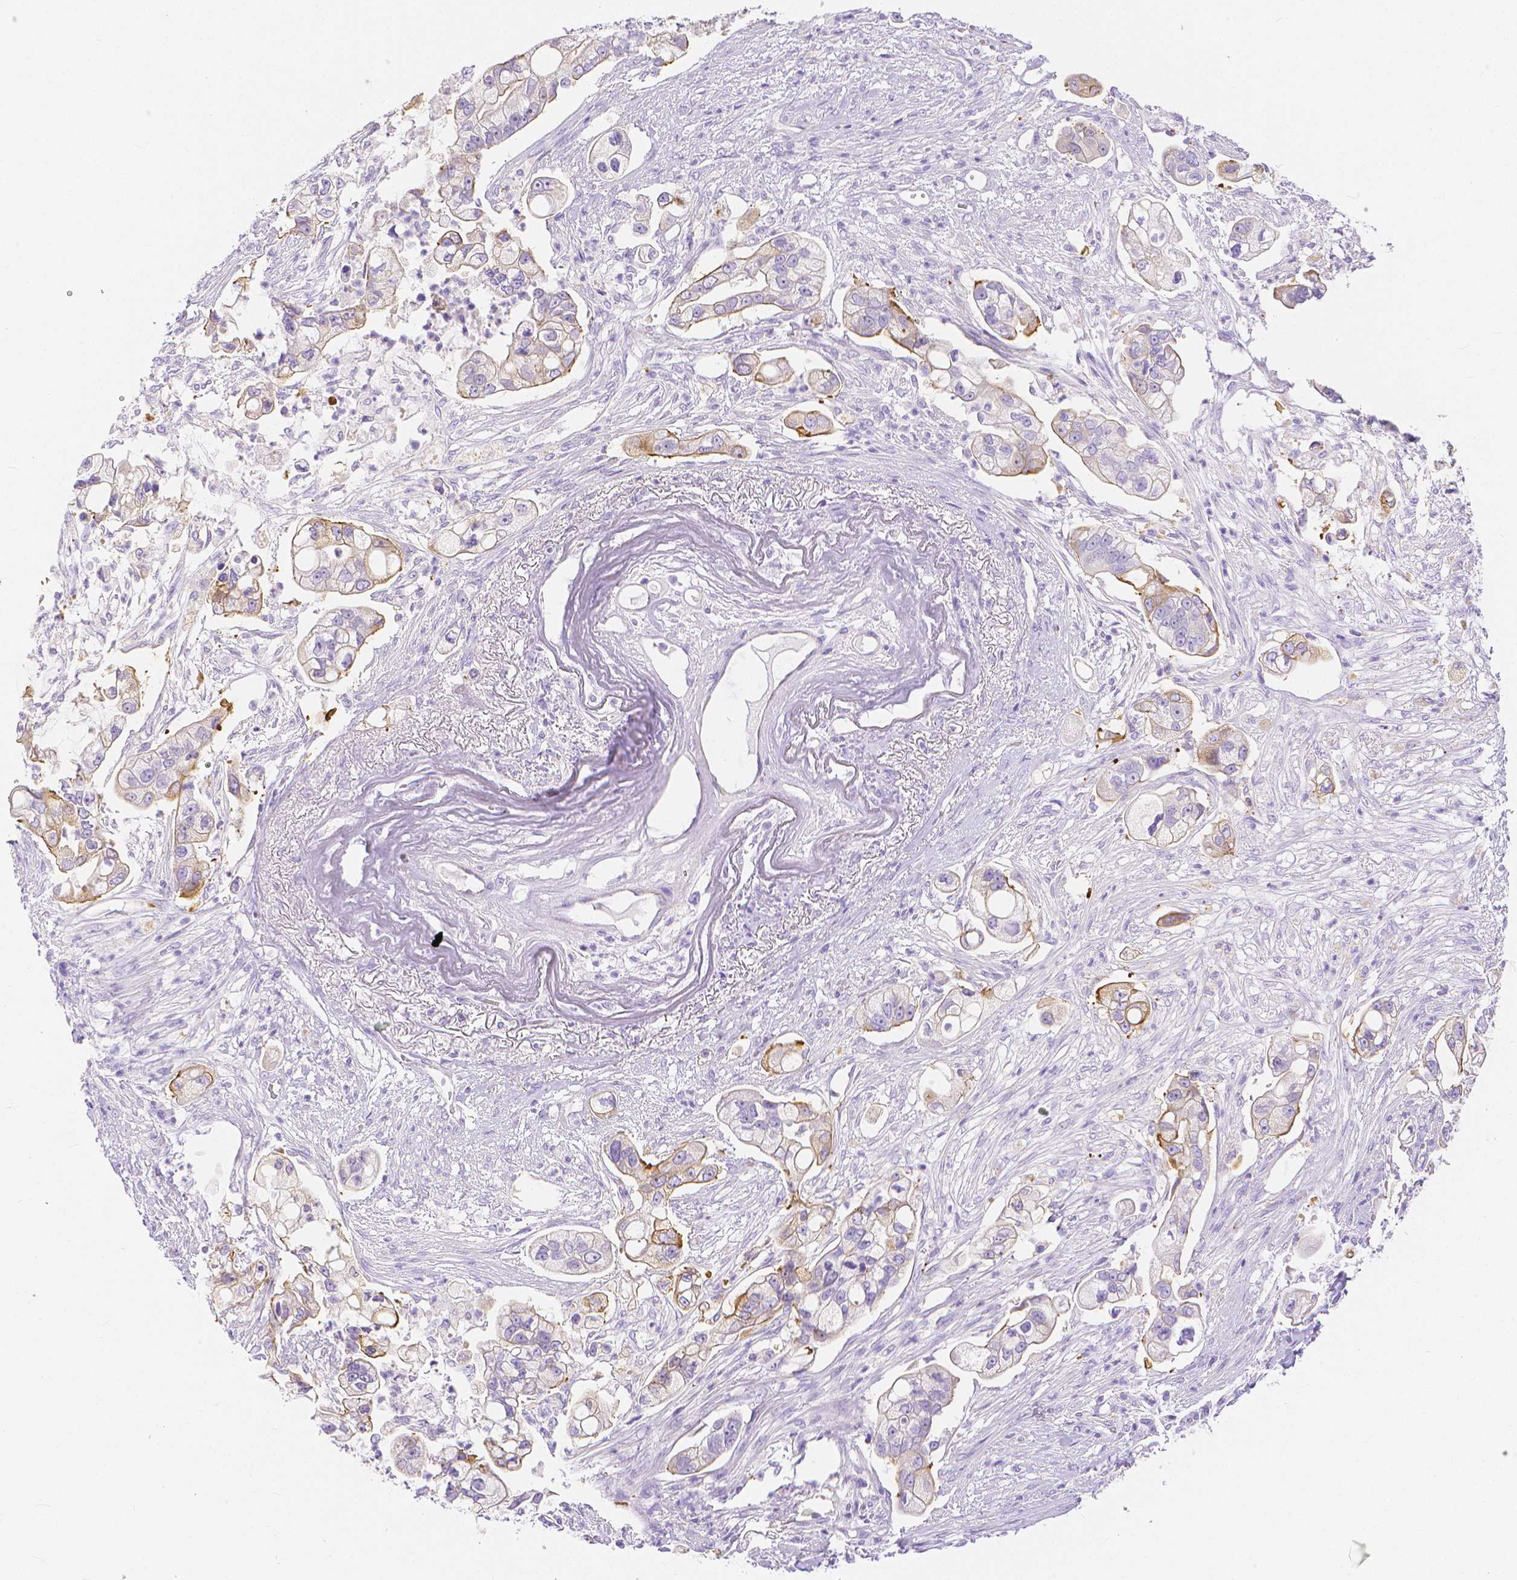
{"staining": {"intensity": "moderate", "quantity": "<25%", "location": "cytoplasmic/membranous"}, "tissue": "pancreatic cancer", "cell_type": "Tumor cells", "image_type": "cancer", "snomed": [{"axis": "morphology", "description": "Adenocarcinoma, NOS"}, {"axis": "topography", "description": "Pancreas"}], "caption": "Tumor cells show low levels of moderate cytoplasmic/membranous expression in about <25% of cells in human pancreatic cancer.", "gene": "SLC27A5", "patient": {"sex": "female", "age": 69}}